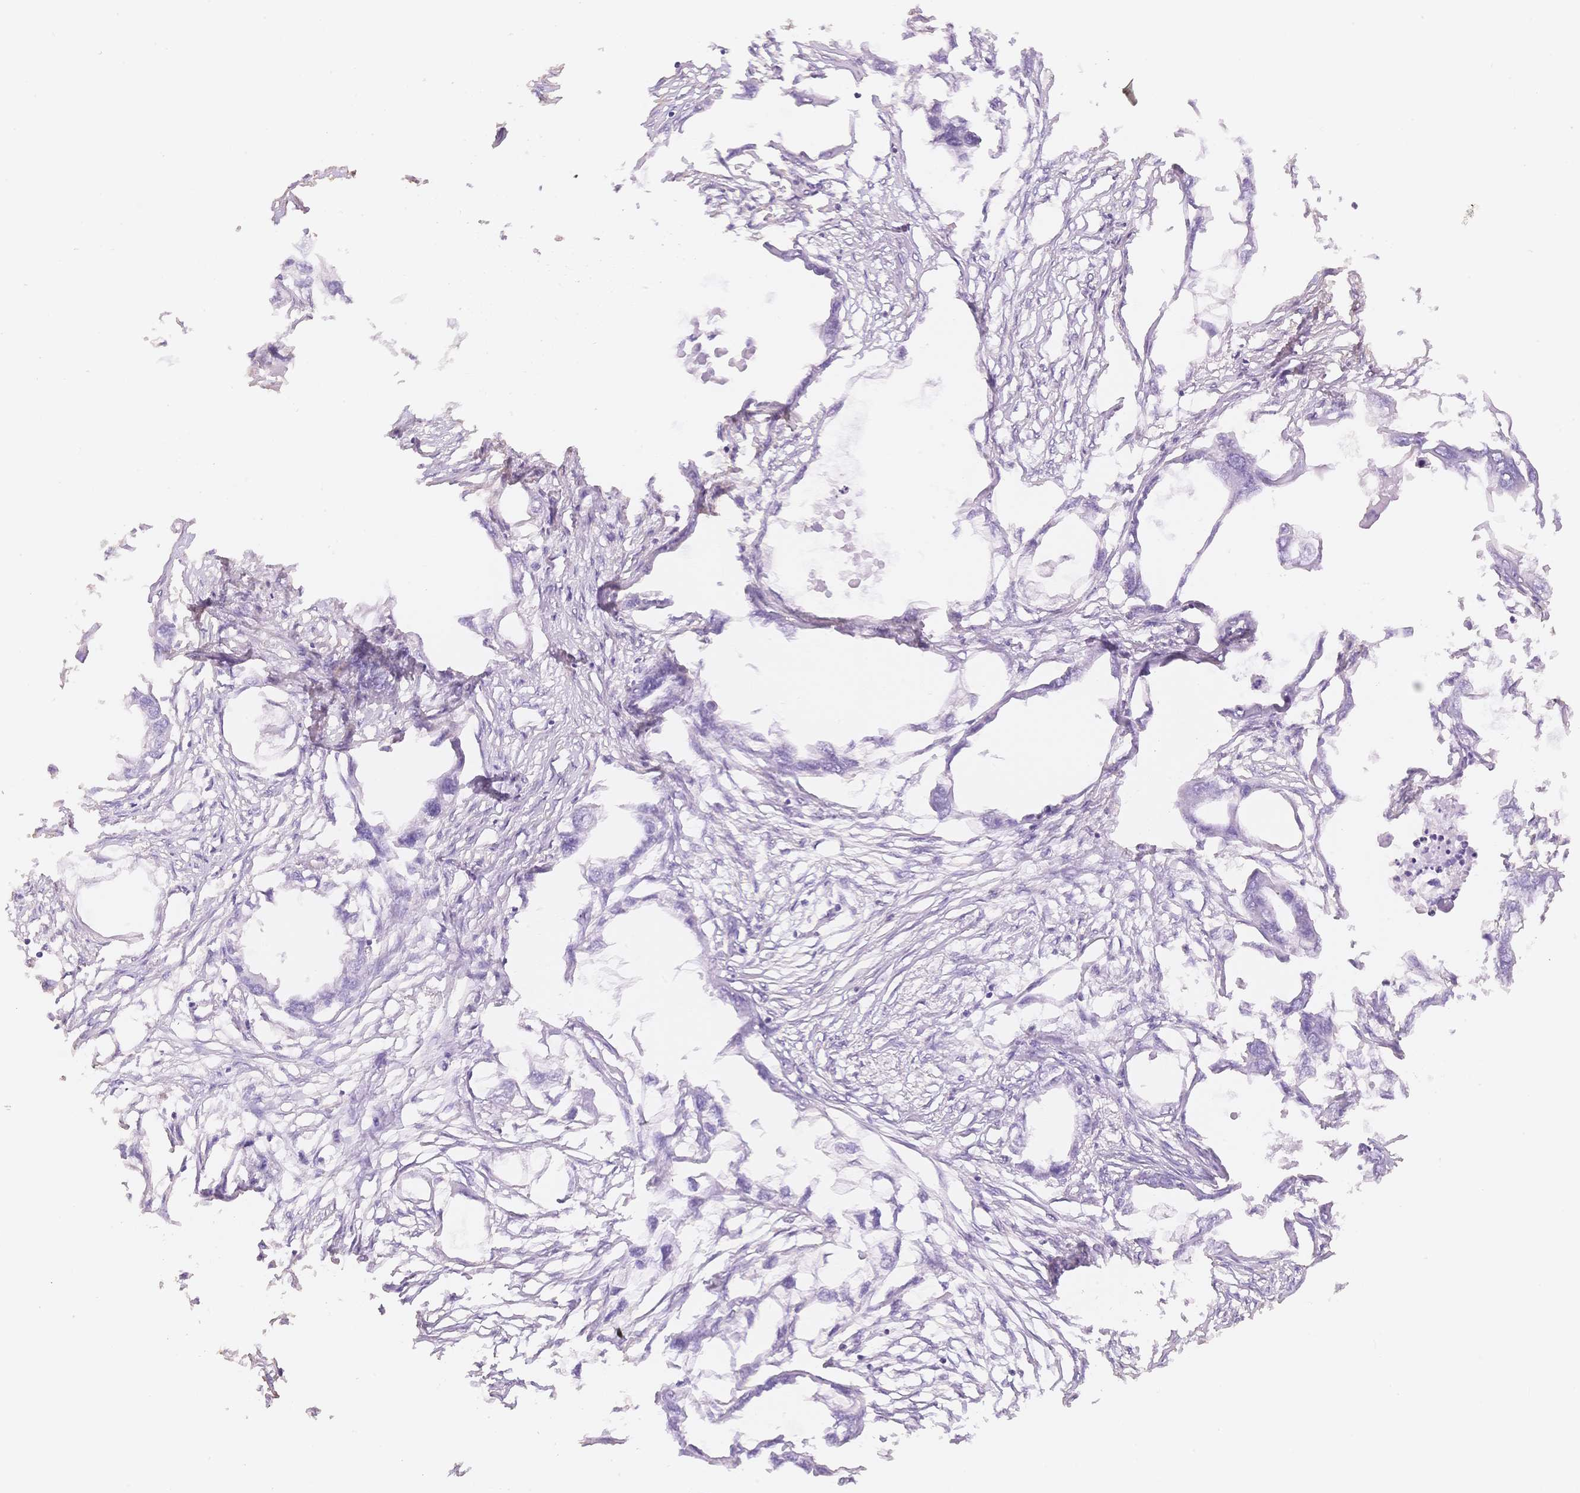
{"staining": {"intensity": "negative", "quantity": "none", "location": "none"}, "tissue": "endometrial cancer", "cell_type": "Tumor cells", "image_type": "cancer", "snomed": [{"axis": "morphology", "description": "Adenocarcinoma, NOS"}, {"axis": "morphology", "description": "Adenocarcinoma, metastatic, NOS"}, {"axis": "topography", "description": "Adipose tissue"}, {"axis": "topography", "description": "Endometrium"}], "caption": "A photomicrograph of adenocarcinoma (endometrial) stained for a protein exhibits no brown staining in tumor cells. The staining is performed using DAB brown chromogen with nuclei counter-stained in using hematoxylin.", "gene": "MBOAT7", "patient": {"sex": "female", "age": 67}}